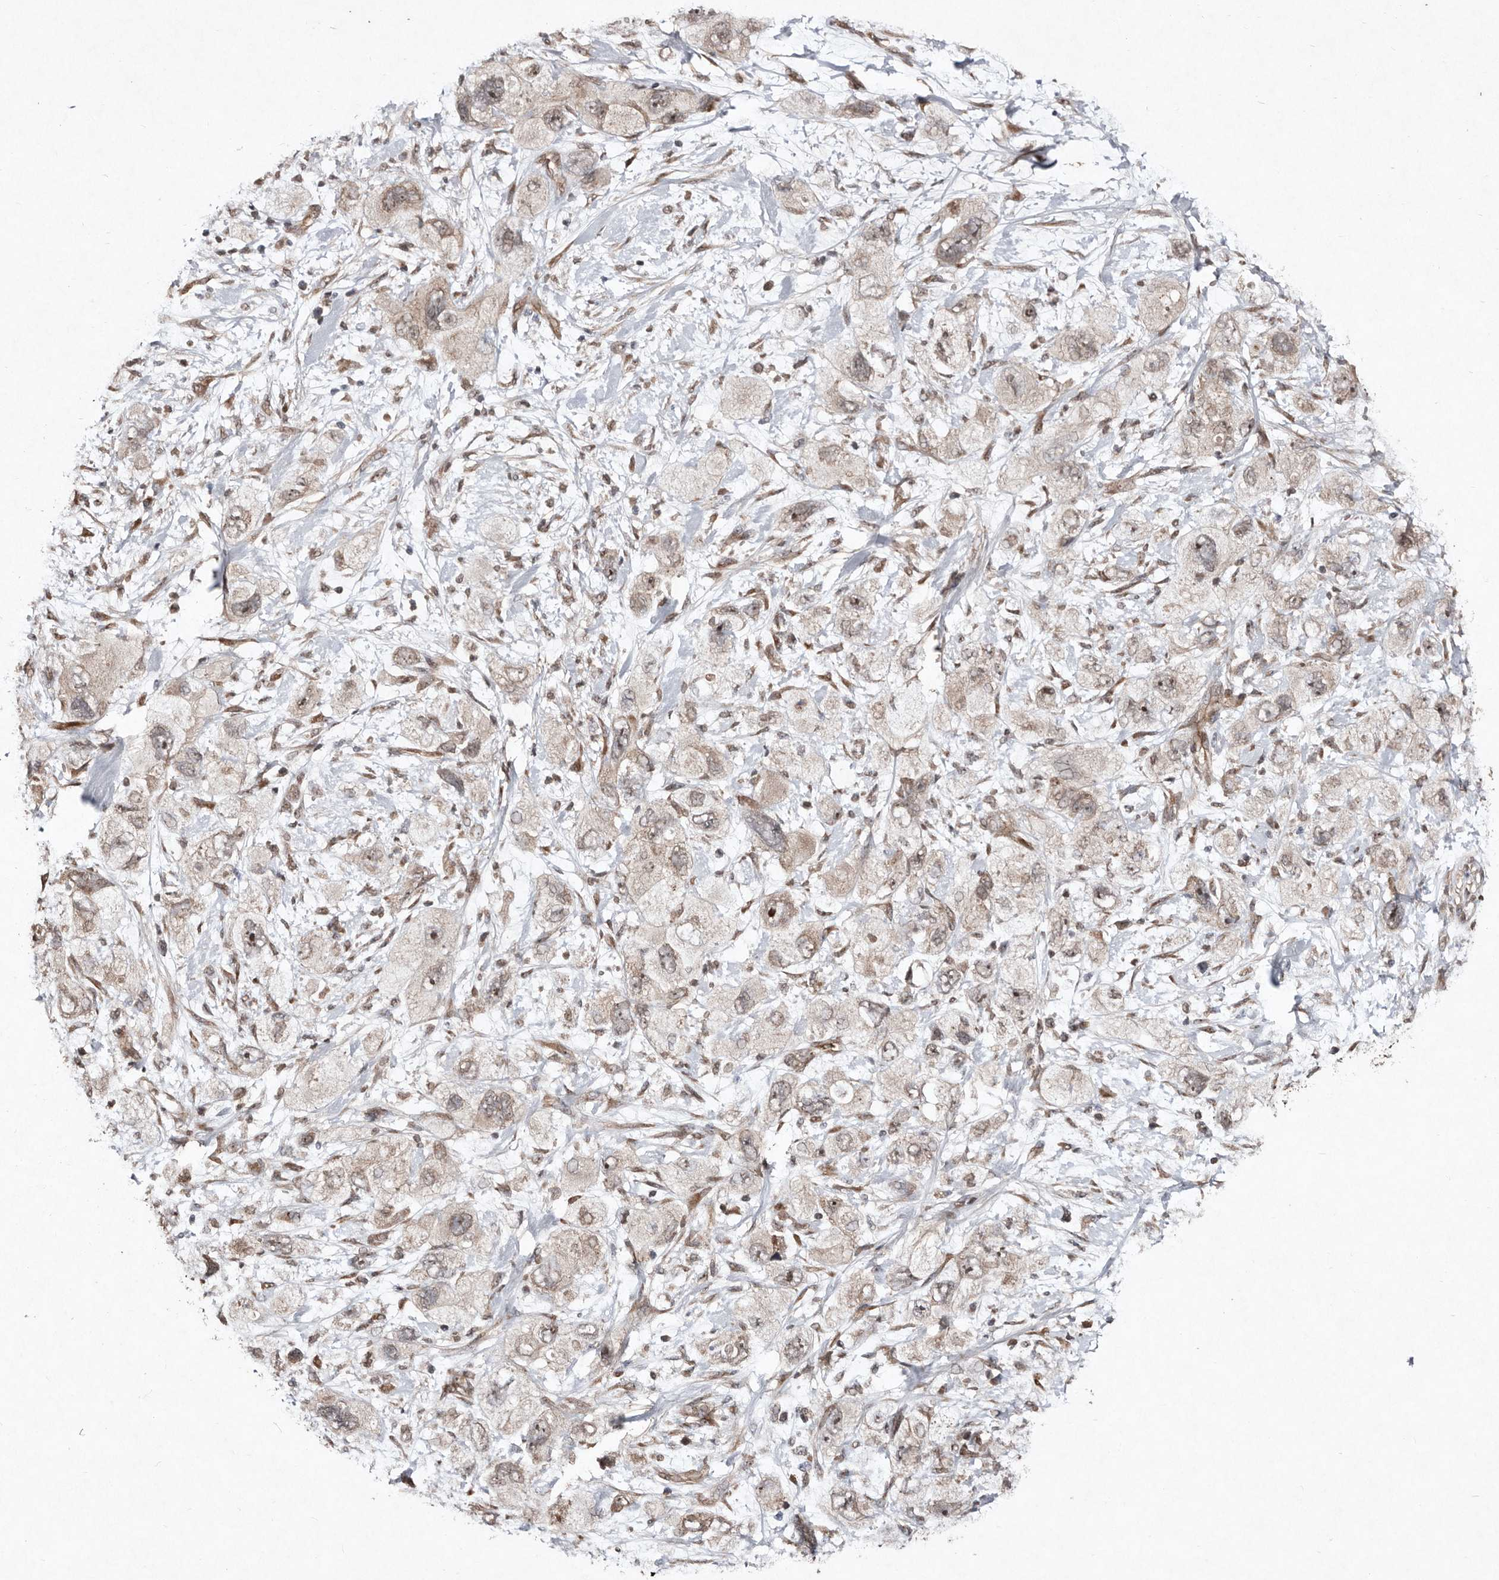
{"staining": {"intensity": "weak", "quantity": ">75%", "location": "cytoplasmic/membranous,nuclear"}, "tissue": "pancreatic cancer", "cell_type": "Tumor cells", "image_type": "cancer", "snomed": [{"axis": "morphology", "description": "Adenocarcinoma, NOS"}, {"axis": "topography", "description": "Pancreas"}], "caption": "High-power microscopy captured an immunohistochemistry photomicrograph of pancreatic cancer (adenocarcinoma), revealing weak cytoplasmic/membranous and nuclear positivity in about >75% of tumor cells. Ihc stains the protein in brown and the nuclei are stained blue.", "gene": "DIP2C", "patient": {"sex": "female", "age": 73}}